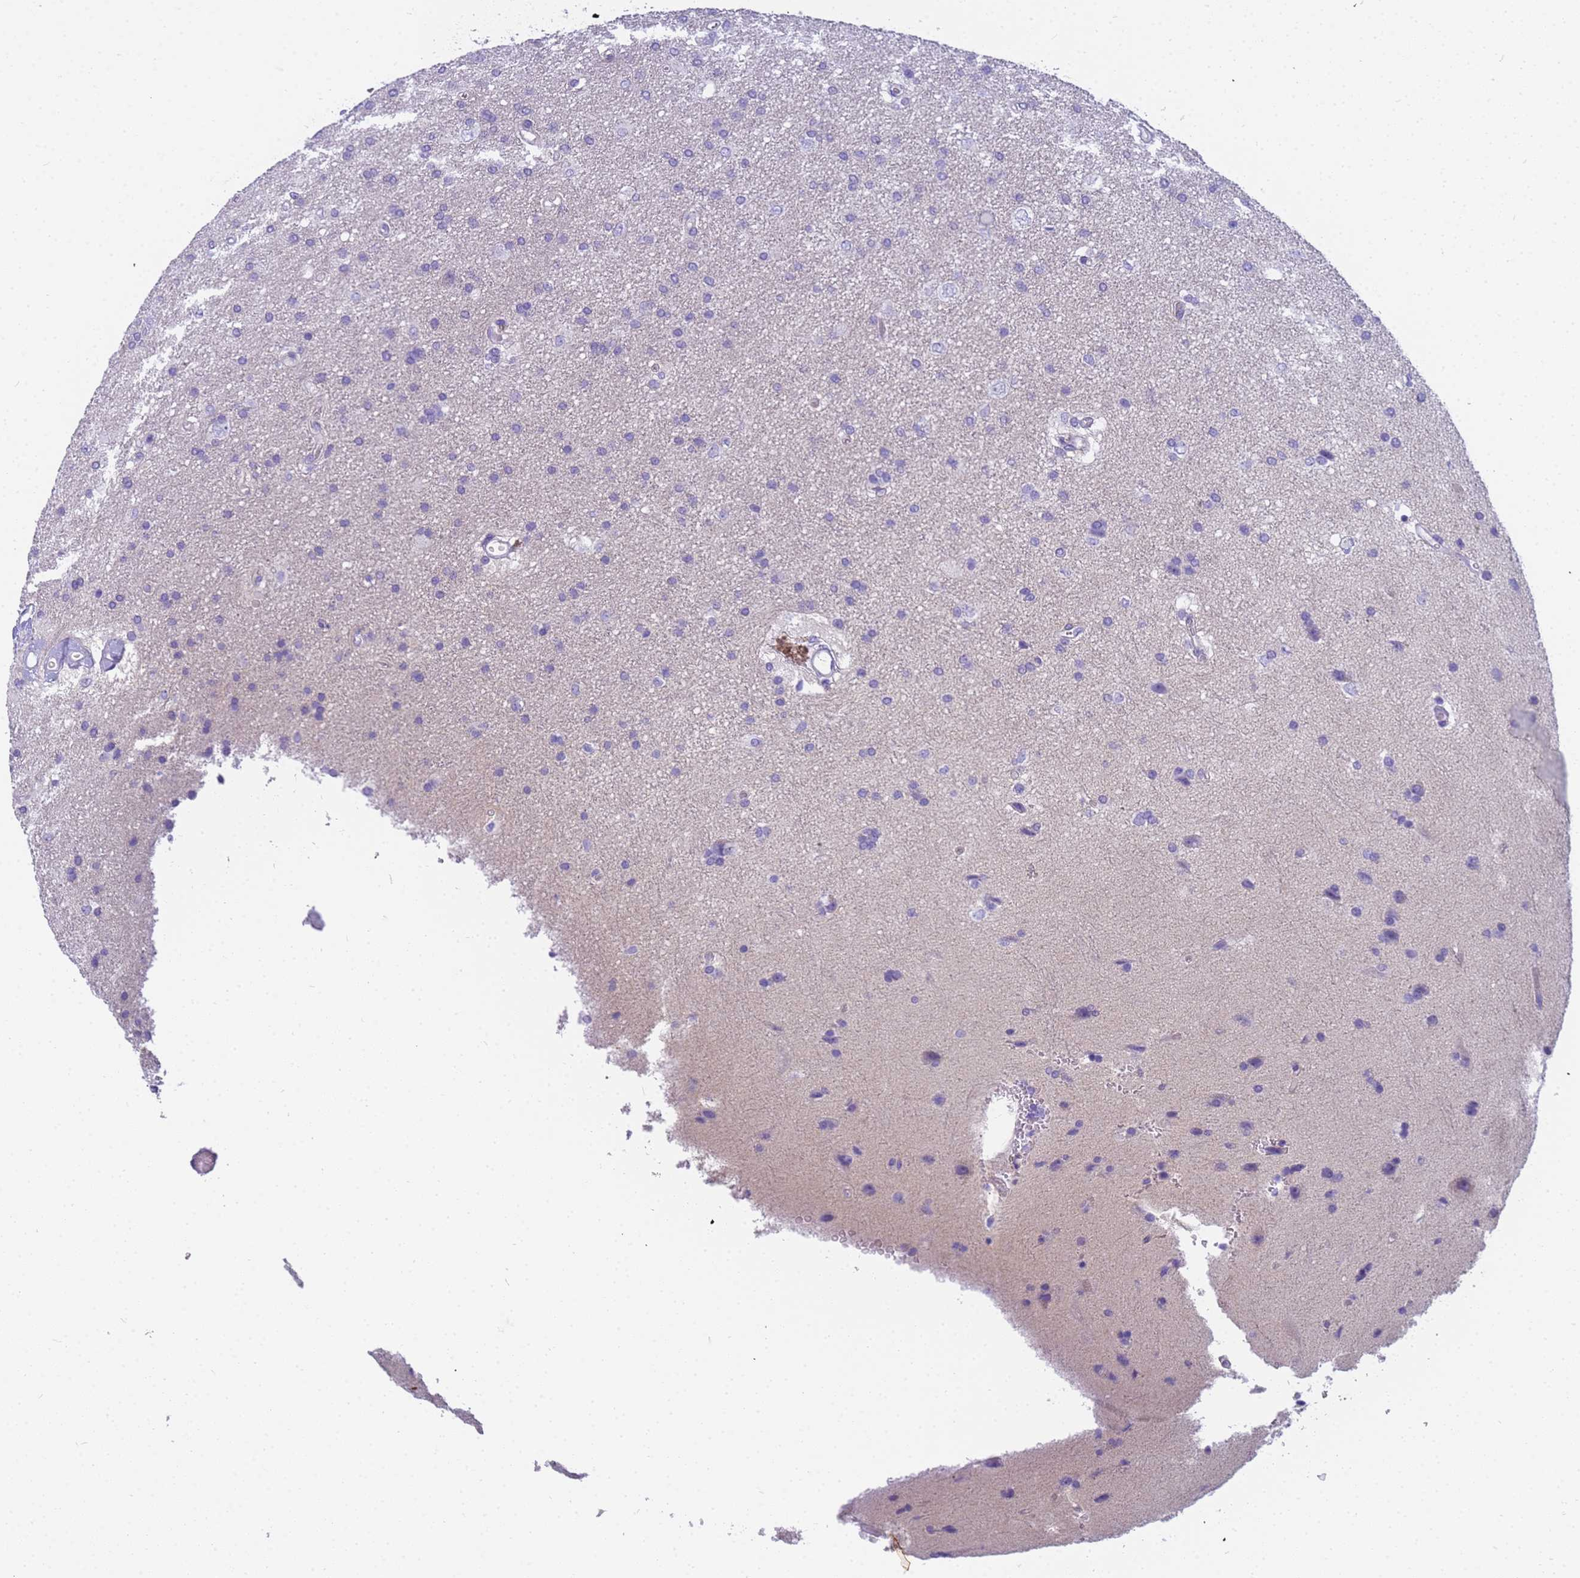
{"staining": {"intensity": "negative", "quantity": "none", "location": "none"}, "tissue": "glioma", "cell_type": "Tumor cells", "image_type": "cancer", "snomed": [{"axis": "morphology", "description": "Glioma, malignant, Low grade"}, {"axis": "topography", "description": "Brain"}], "caption": "There is no significant positivity in tumor cells of low-grade glioma (malignant).", "gene": "RNASE2", "patient": {"sex": "male", "age": 66}}